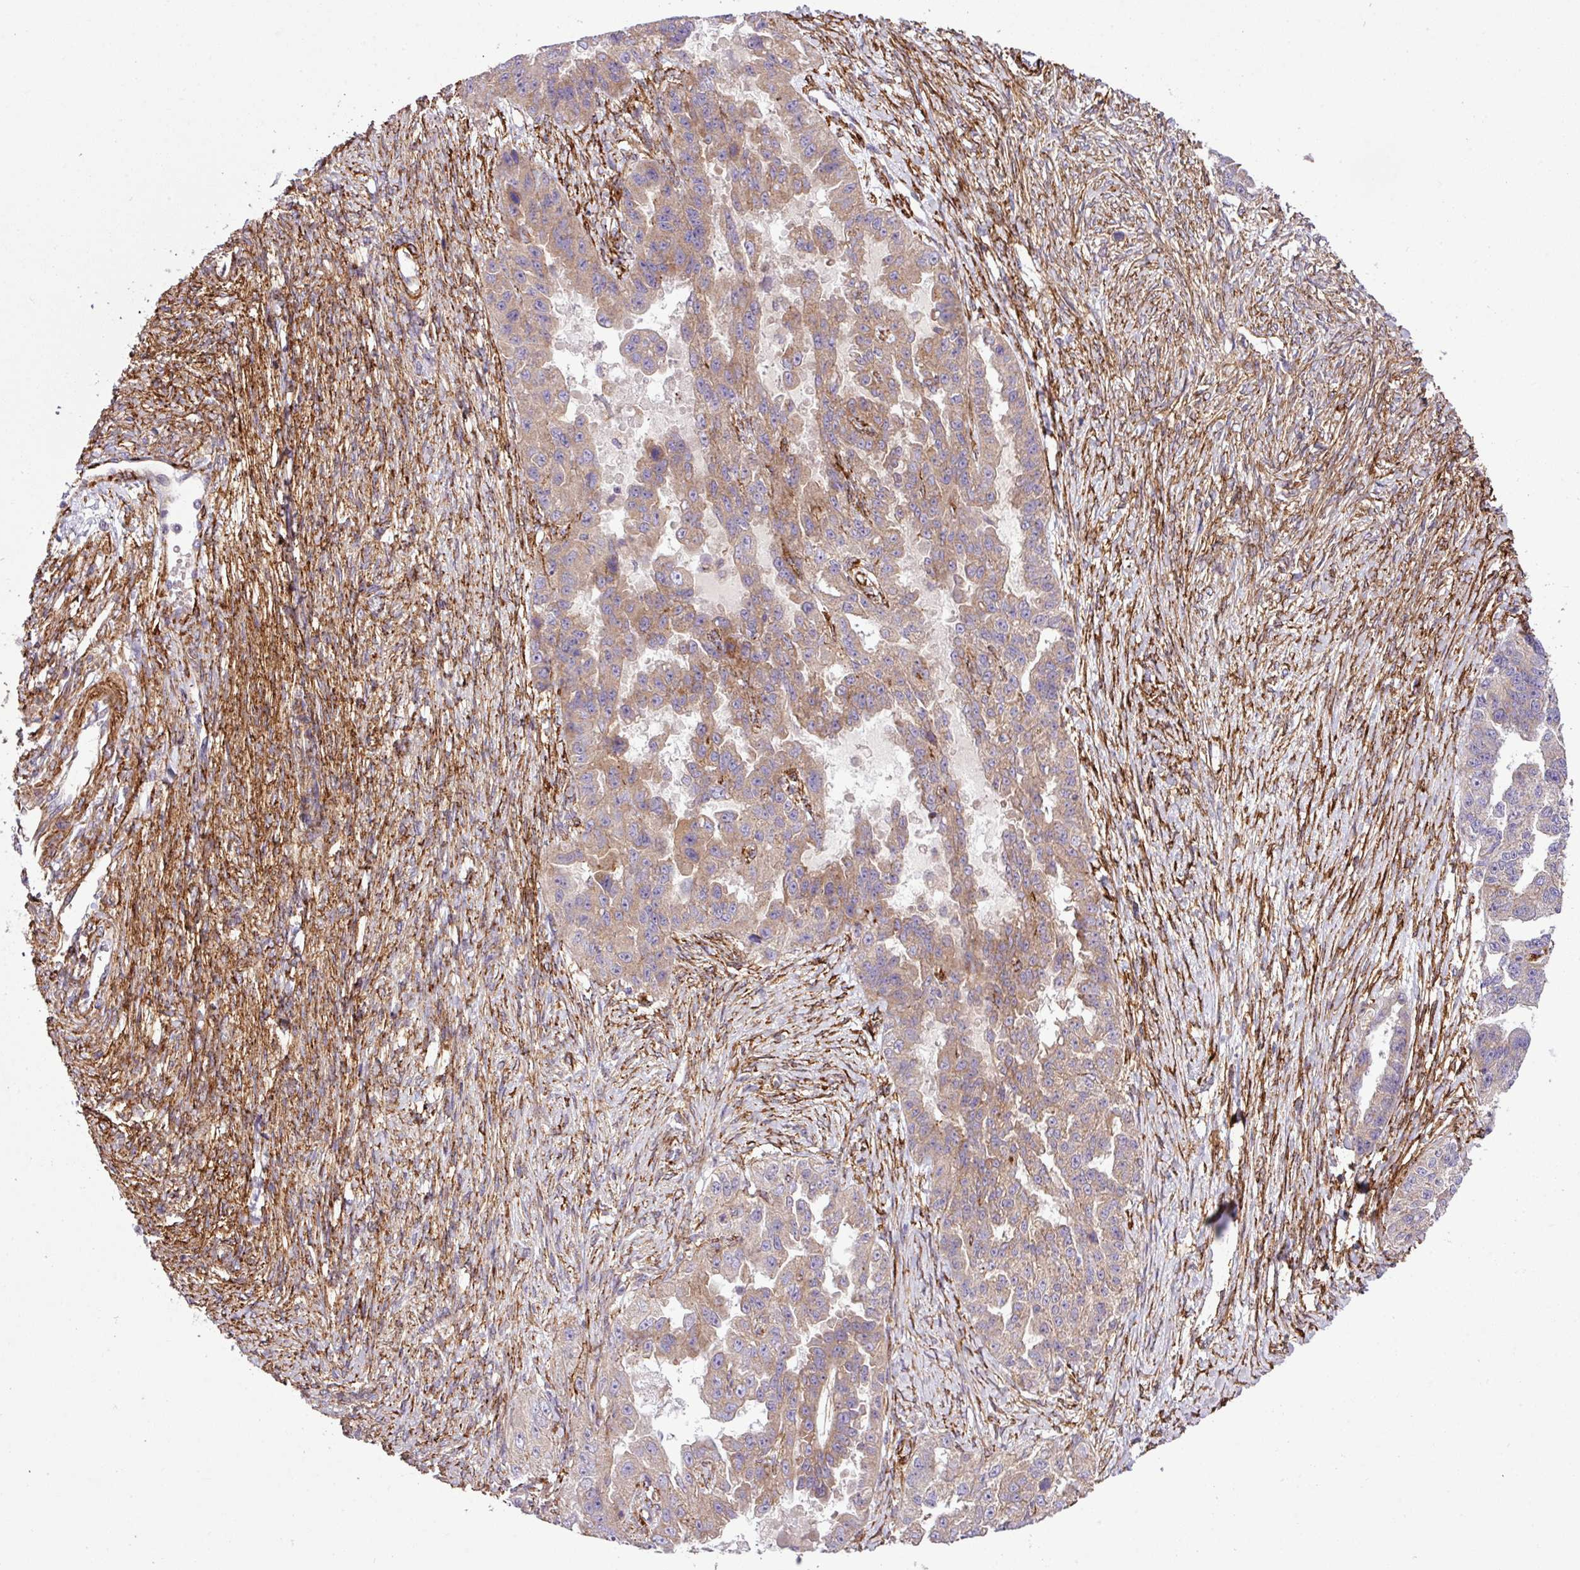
{"staining": {"intensity": "weak", "quantity": "25%-75%", "location": "cytoplasmic/membranous"}, "tissue": "ovarian cancer", "cell_type": "Tumor cells", "image_type": "cancer", "snomed": [{"axis": "morphology", "description": "Cystadenocarcinoma, serous, NOS"}, {"axis": "topography", "description": "Ovary"}], "caption": "Human ovarian cancer stained for a protein (brown) displays weak cytoplasmic/membranous positive positivity in approximately 25%-75% of tumor cells.", "gene": "FAM47E", "patient": {"sex": "female", "age": 58}}